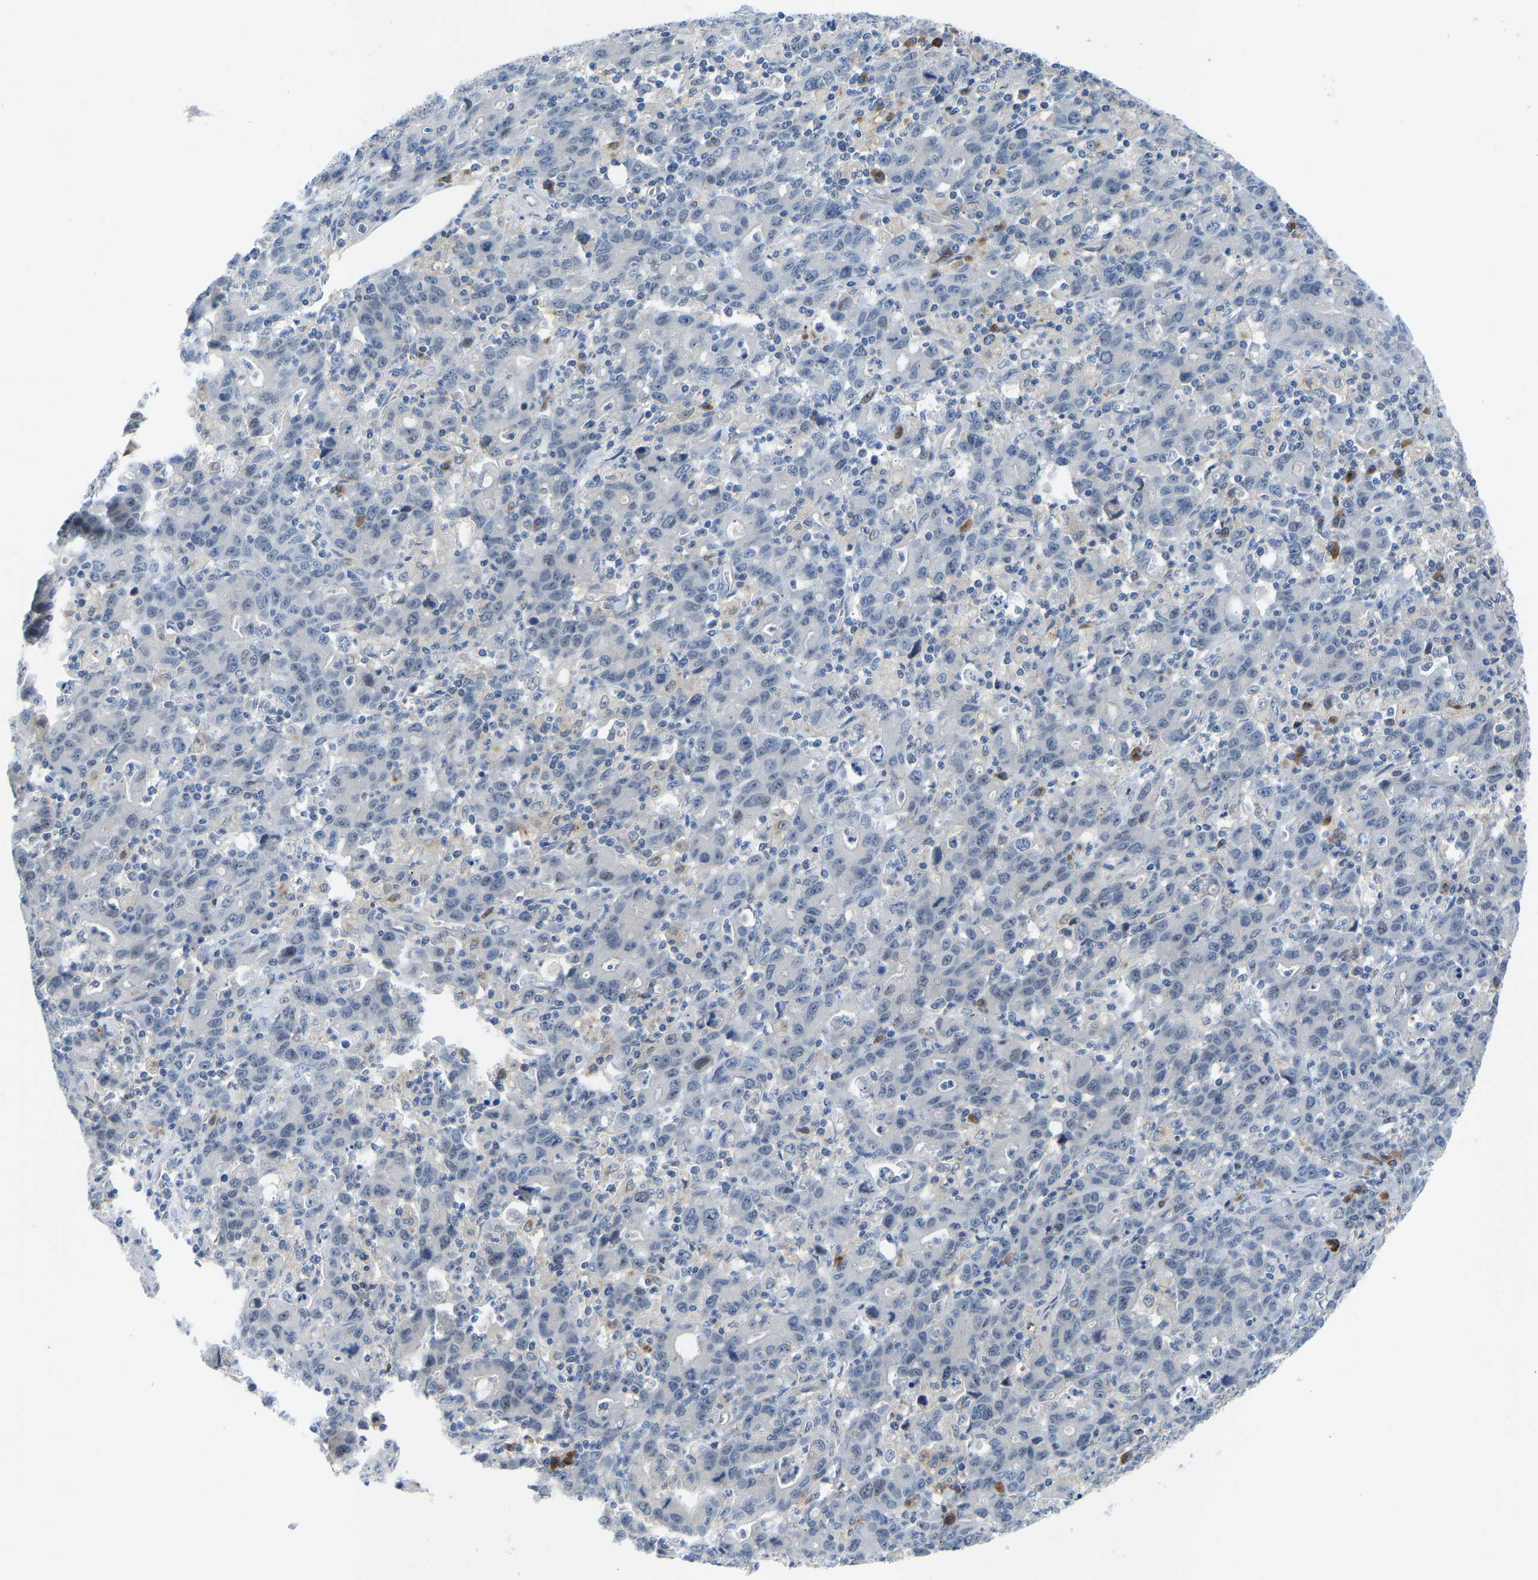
{"staining": {"intensity": "negative", "quantity": "none", "location": "none"}, "tissue": "stomach cancer", "cell_type": "Tumor cells", "image_type": "cancer", "snomed": [{"axis": "morphology", "description": "Adenocarcinoma, NOS"}, {"axis": "topography", "description": "Stomach, upper"}], "caption": "Tumor cells are negative for protein expression in human stomach cancer. The staining is performed using DAB (3,3'-diaminobenzidine) brown chromogen with nuclei counter-stained in using hematoxylin.", "gene": "ZNF251", "patient": {"sex": "male", "age": 69}}